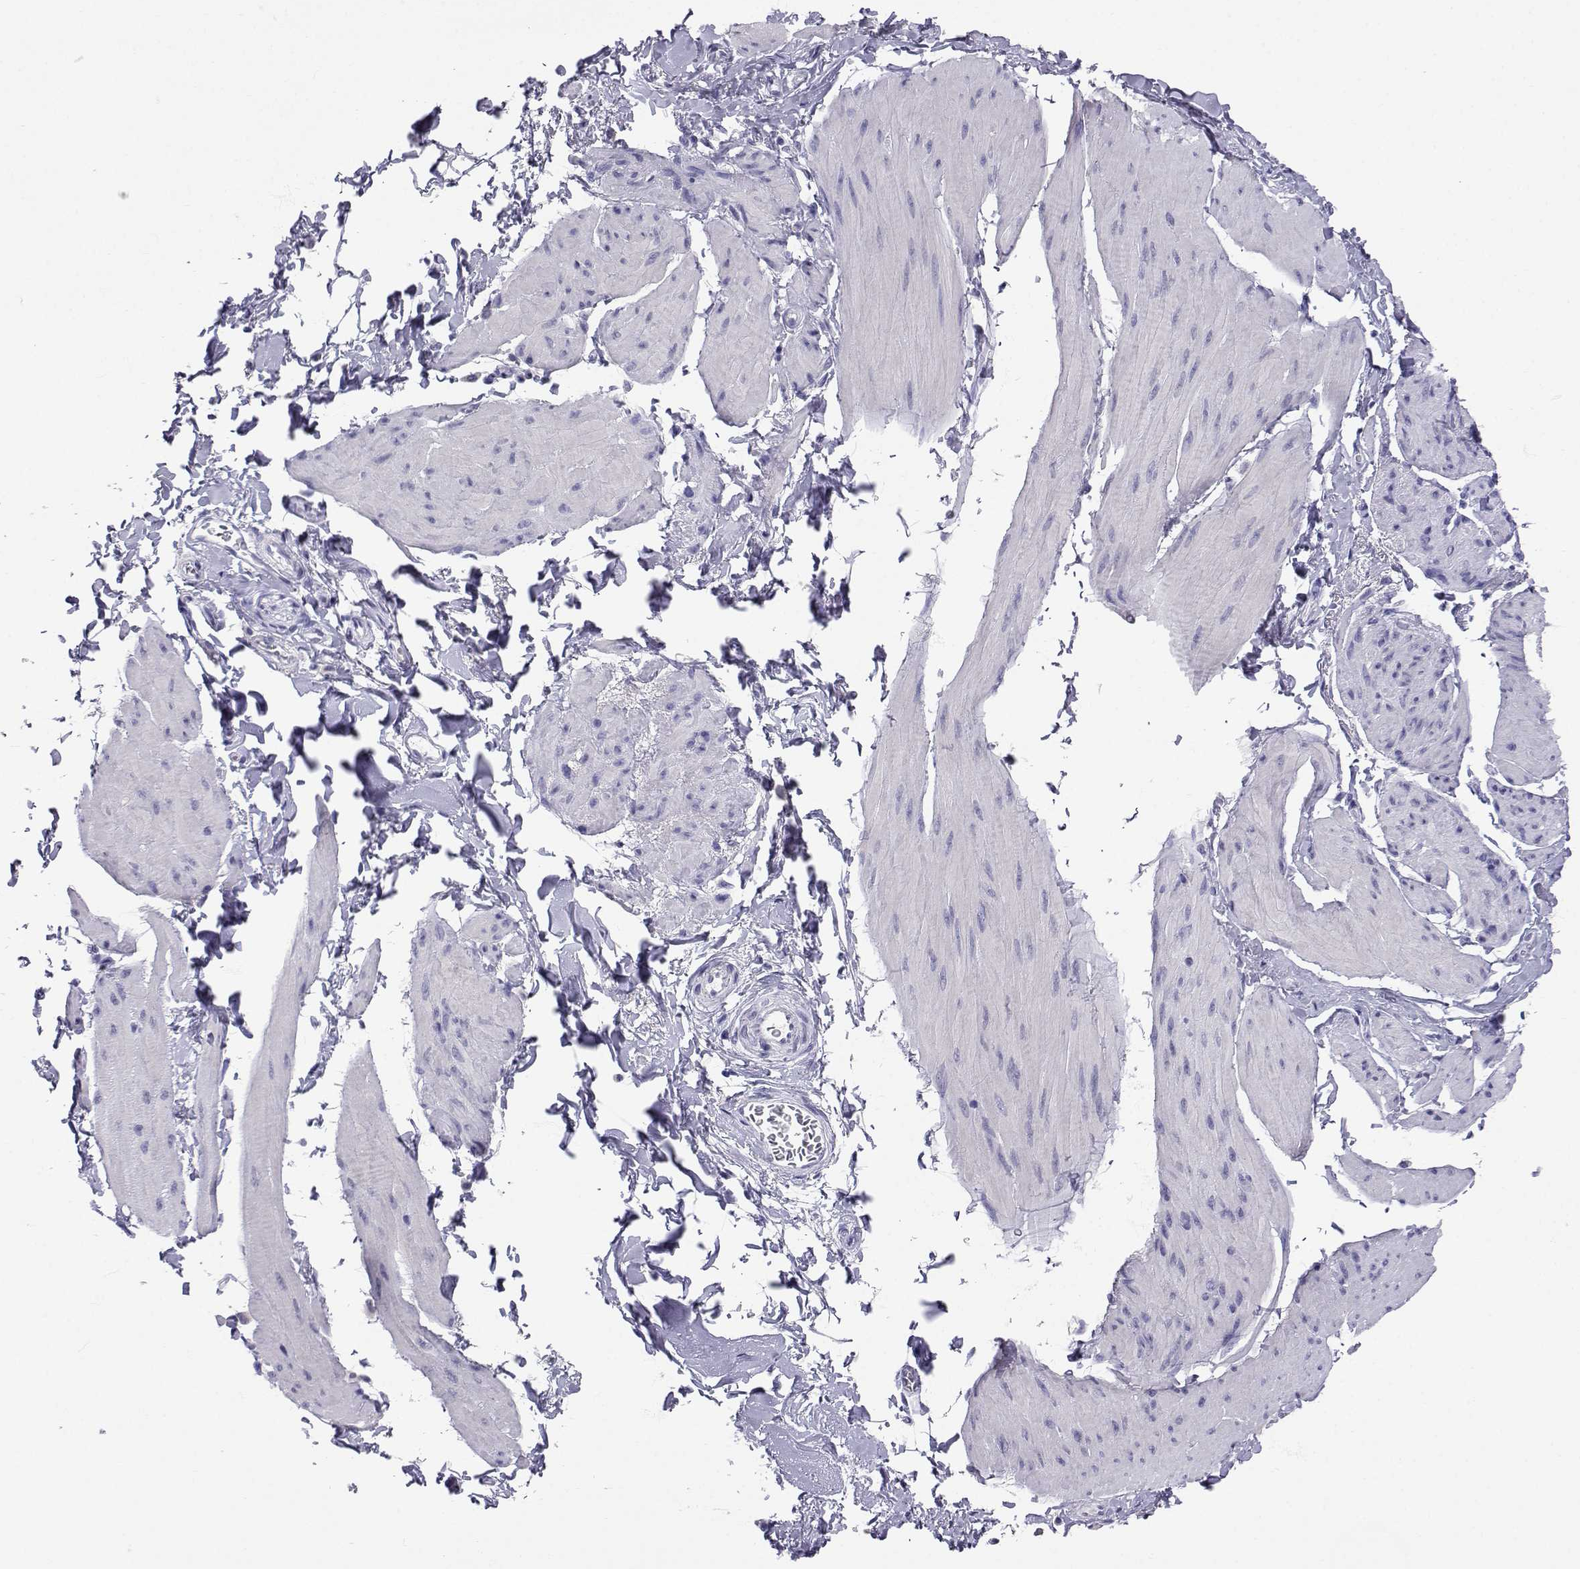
{"staining": {"intensity": "negative", "quantity": "none", "location": "none"}, "tissue": "smooth muscle", "cell_type": "Smooth muscle cells", "image_type": "normal", "snomed": [{"axis": "morphology", "description": "Normal tissue, NOS"}, {"axis": "topography", "description": "Adipose tissue"}, {"axis": "topography", "description": "Smooth muscle"}, {"axis": "topography", "description": "Peripheral nerve tissue"}], "caption": "Immunohistochemistry (IHC) histopathology image of normal smooth muscle stained for a protein (brown), which demonstrates no staining in smooth muscle cells.", "gene": "SLC6A3", "patient": {"sex": "male", "age": 83}}